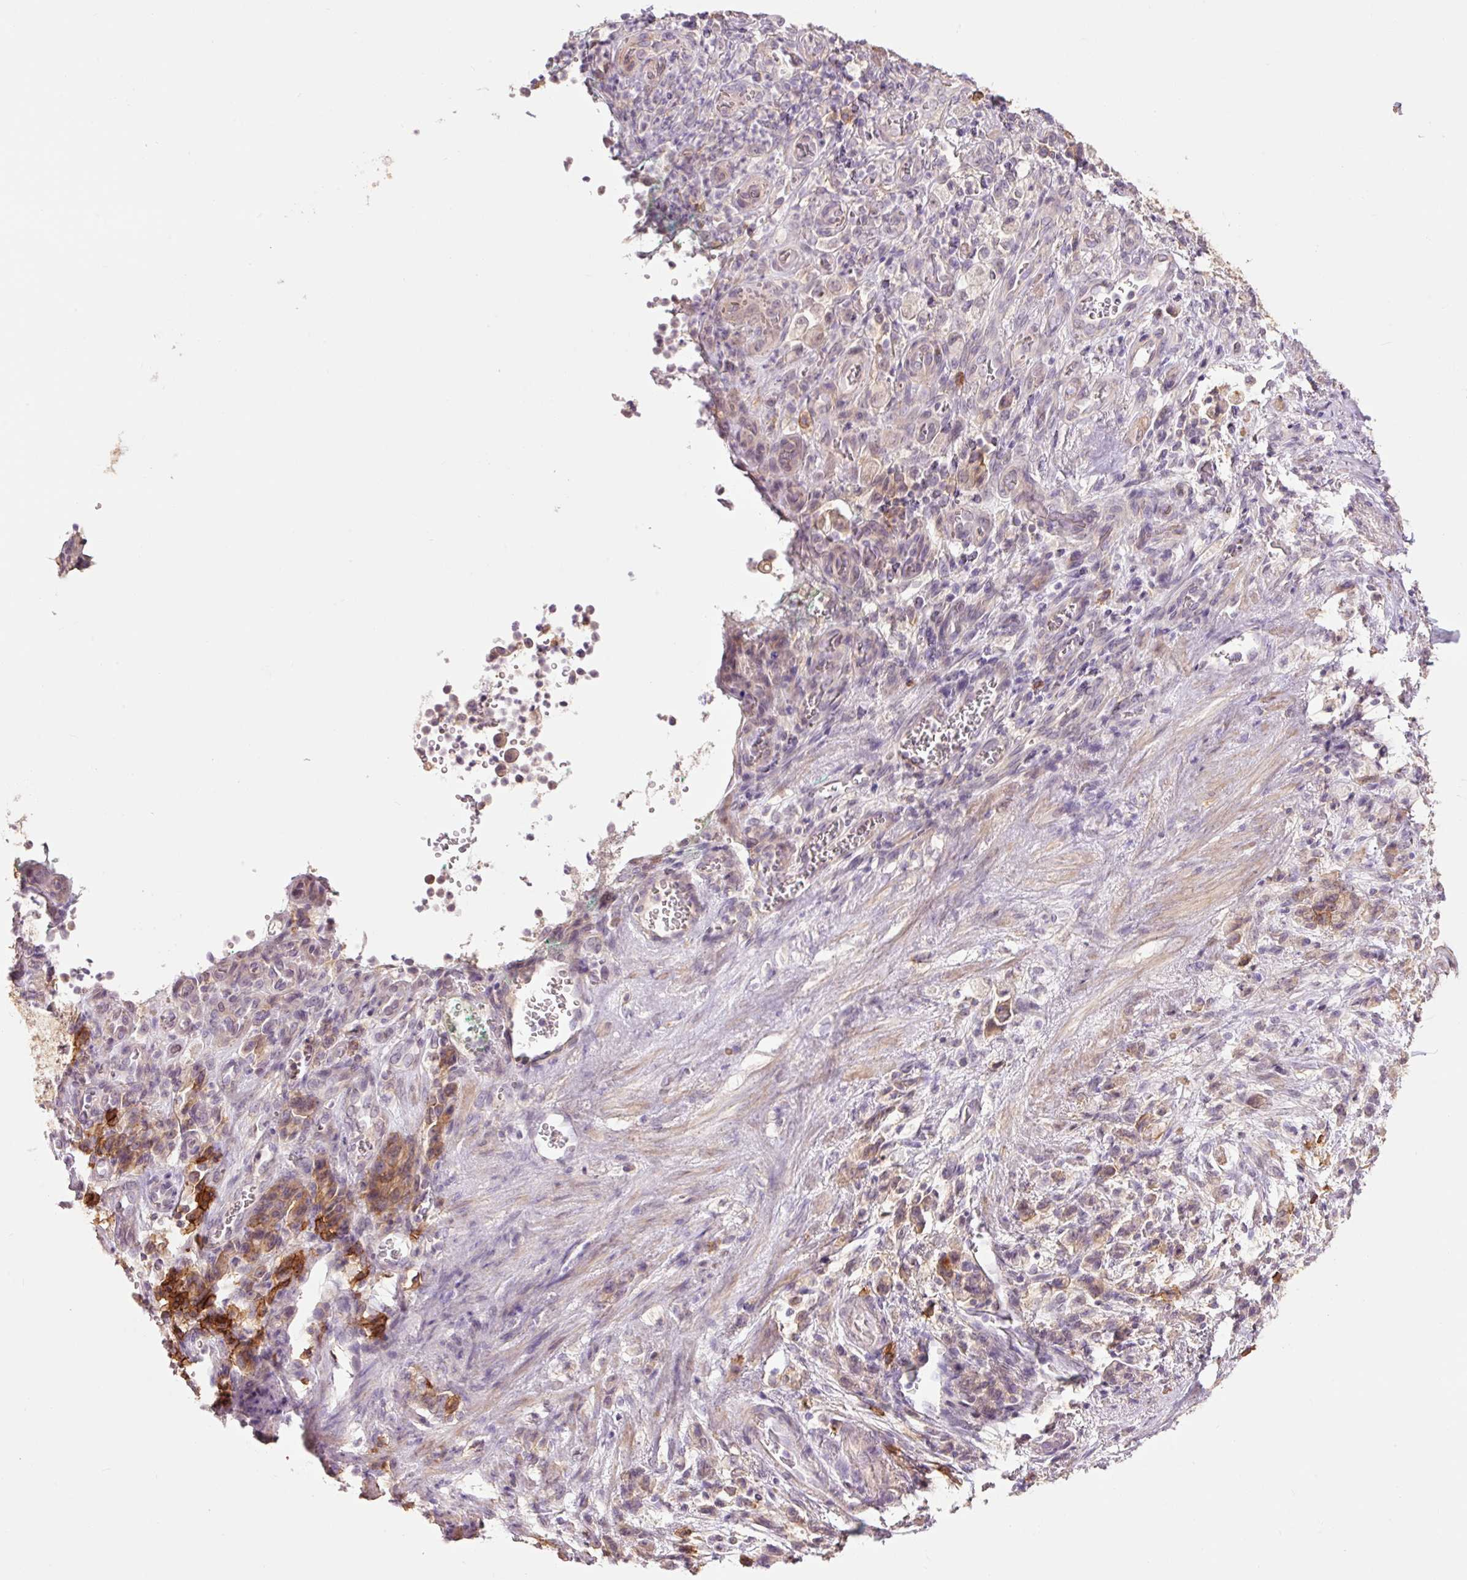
{"staining": {"intensity": "moderate", "quantity": "<25%", "location": "cytoplasmic/membranous"}, "tissue": "stomach cancer", "cell_type": "Tumor cells", "image_type": "cancer", "snomed": [{"axis": "morphology", "description": "Adenocarcinoma, NOS"}, {"axis": "topography", "description": "Stomach"}], "caption": "Stomach cancer tissue reveals moderate cytoplasmic/membranous expression in about <25% of tumor cells, visualized by immunohistochemistry.", "gene": "SLC1A4", "patient": {"sex": "male", "age": 77}}